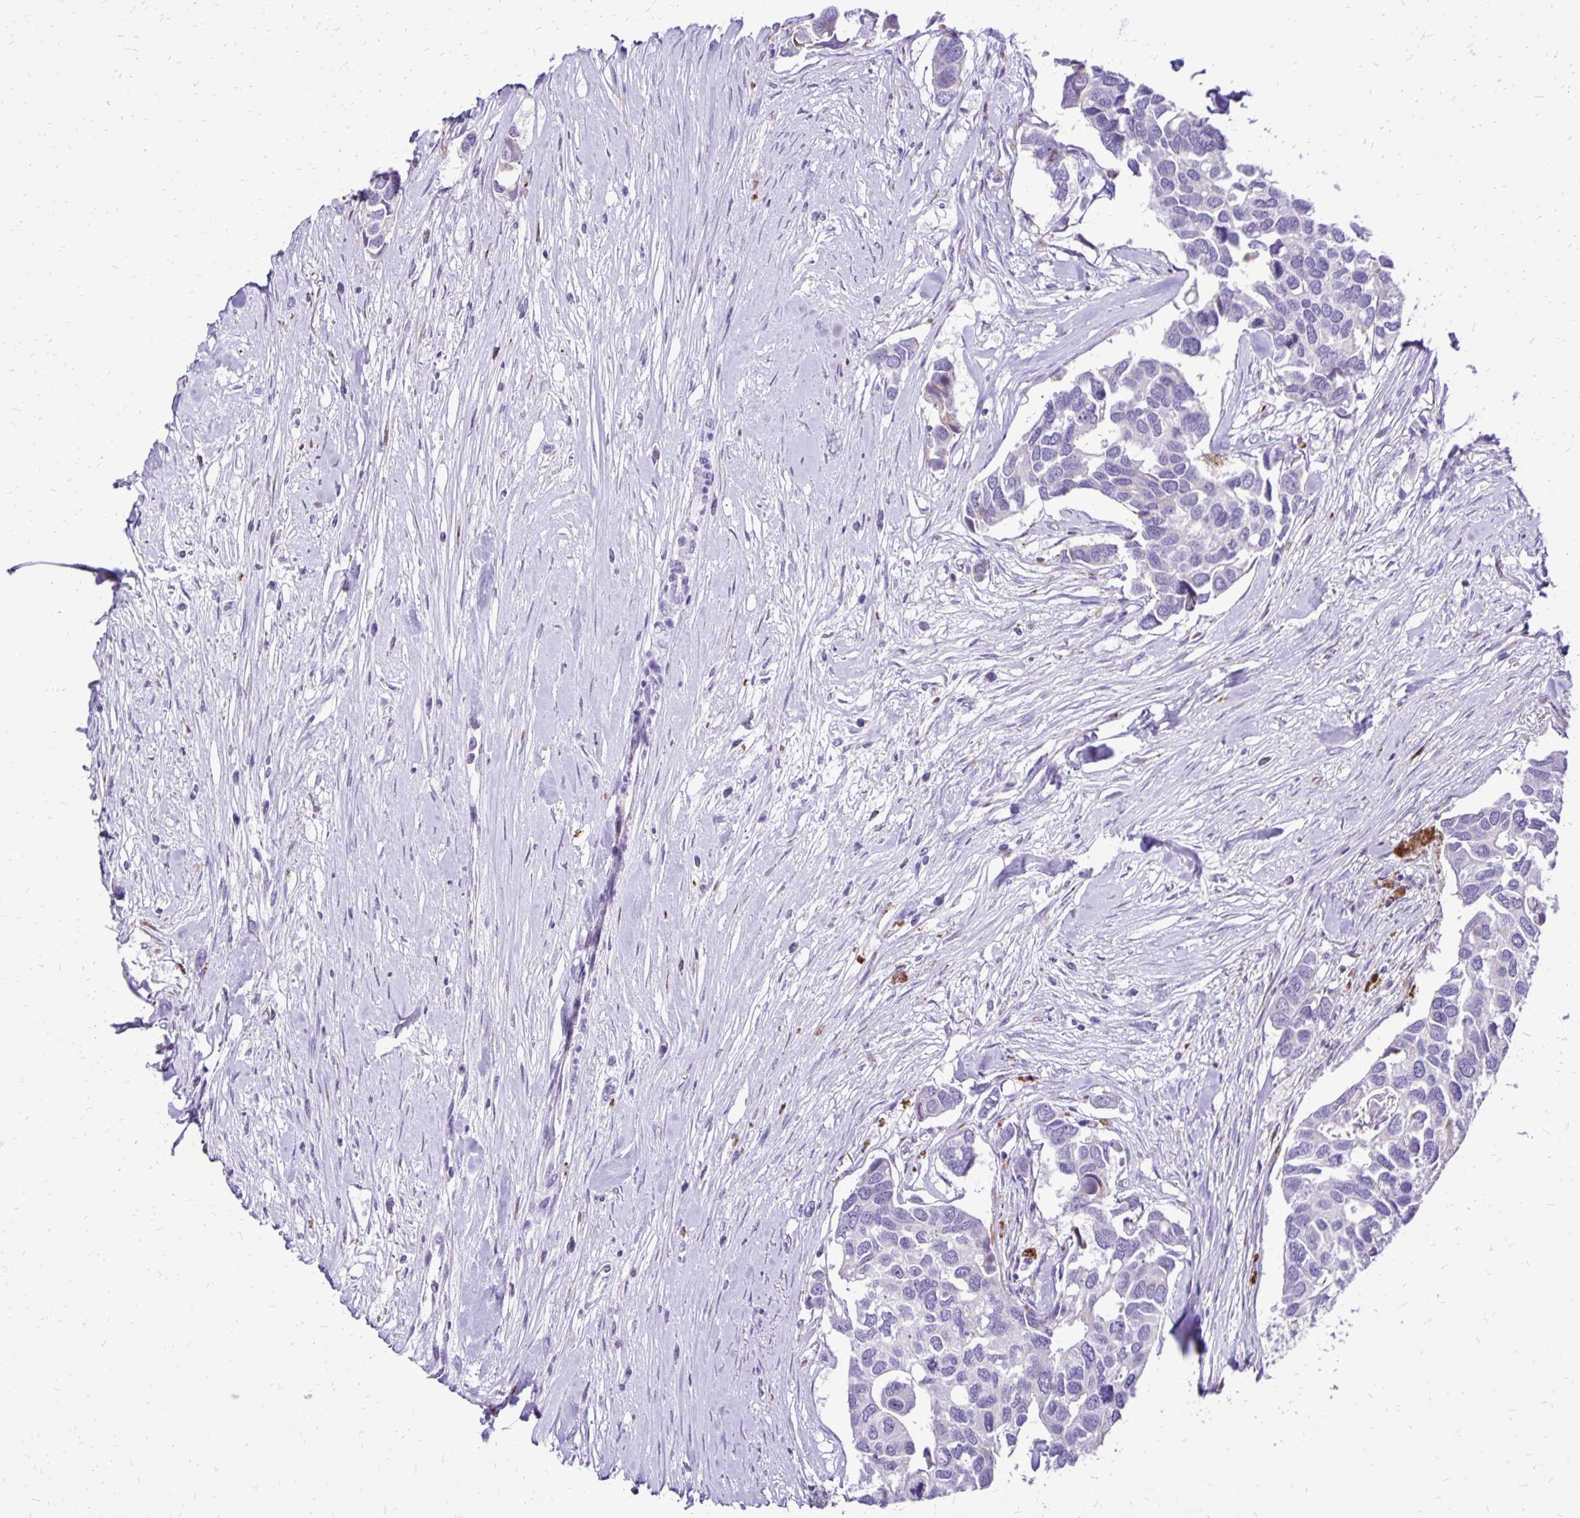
{"staining": {"intensity": "negative", "quantity": "none", "location": "none"}, "tissue": "breast cancer", "cell_type": "Tumor cells", "image_type": "cancer", "snomed": [{"axis": "morphology", "description": "Duct carcinoma"}, {"axis": "topography", "description": "Breast"}], "caption": "DAB immunohistochemical staining of breast infiltrating ductal carcinoma exhibits no significant expression in tumor cells.", "gene": "EIF5A", "patient": {"sex": "female", "age": 83}}